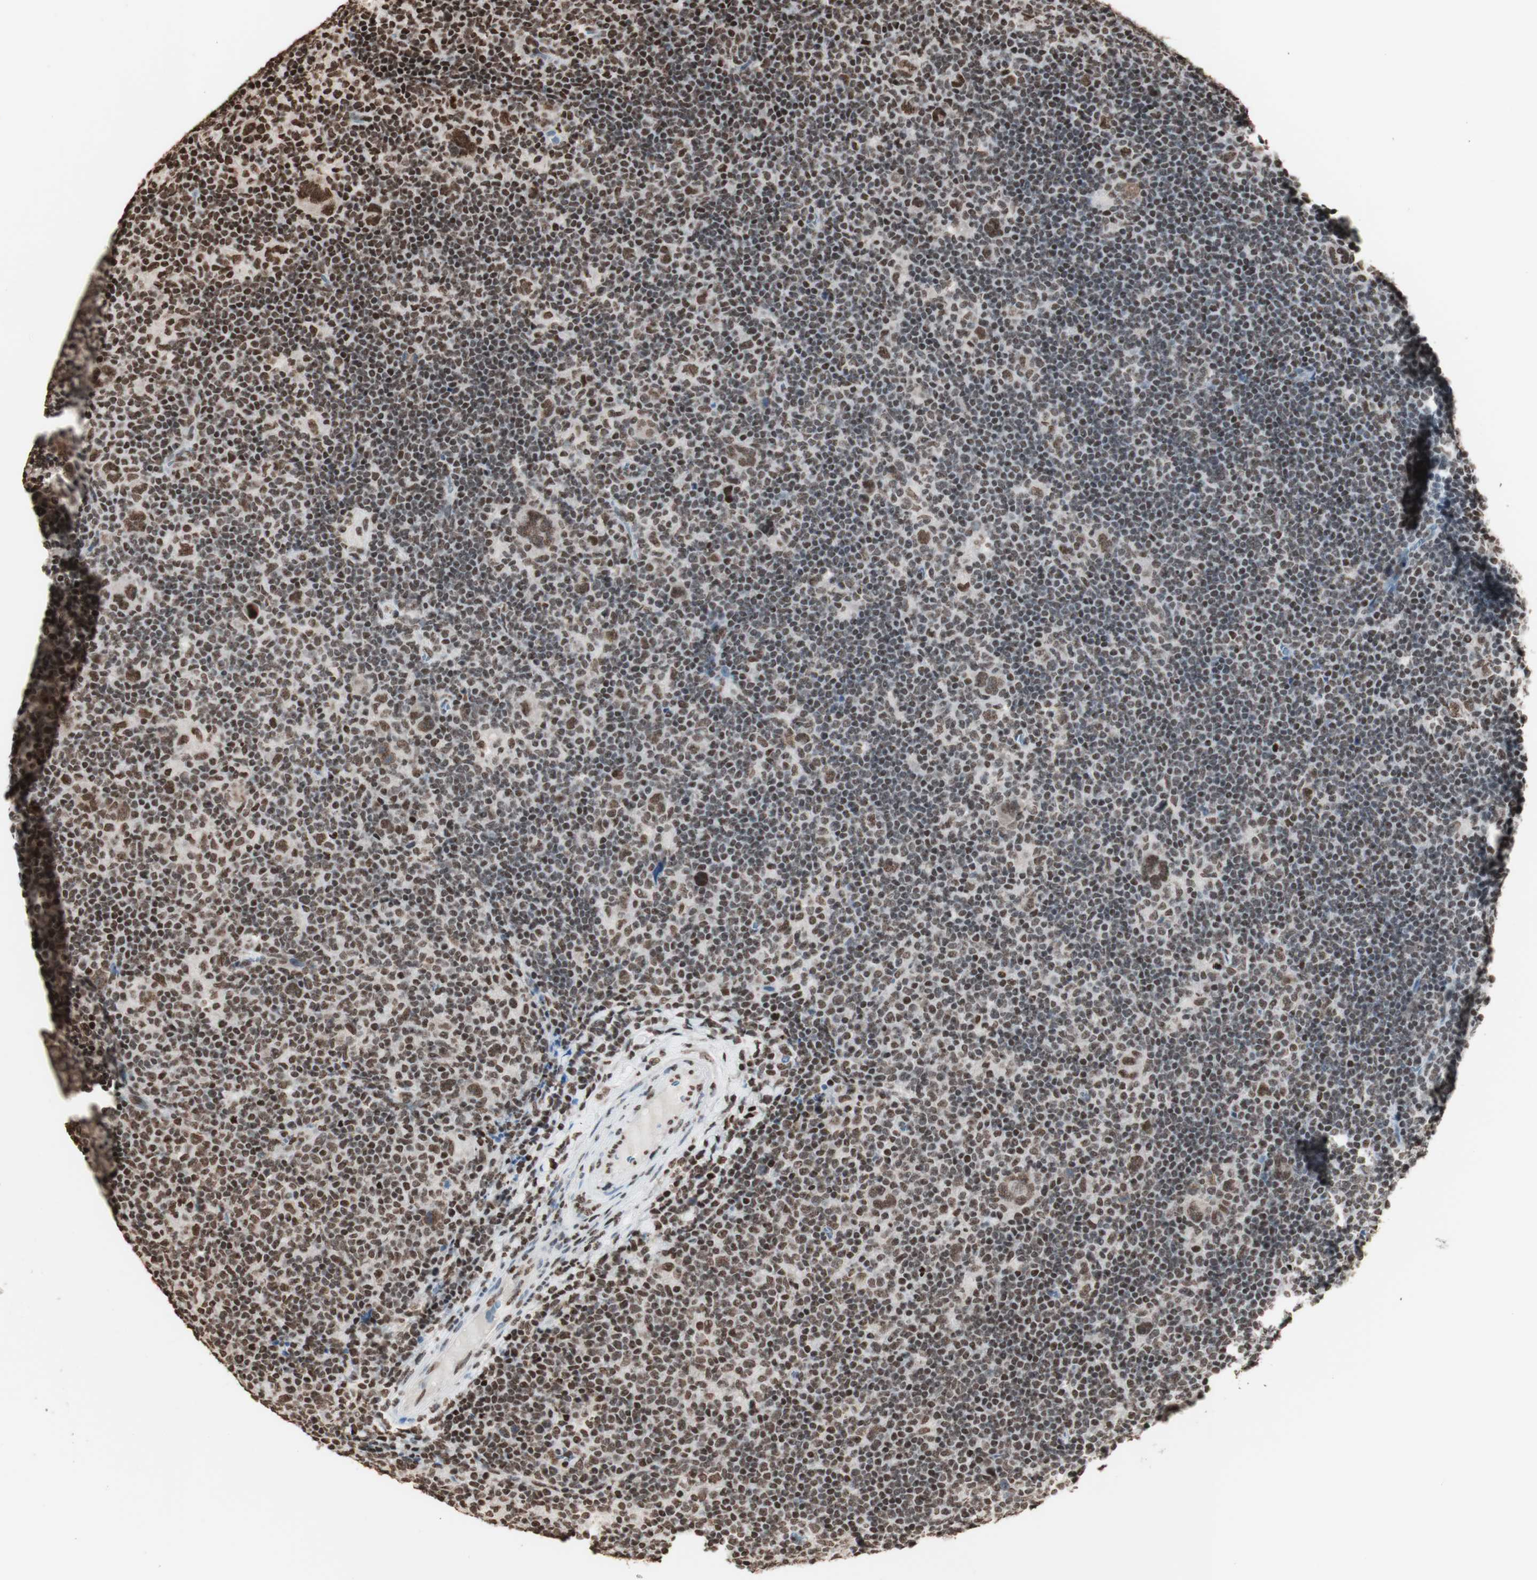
{"staining": {"intensity": "moderate", "quantity": ">75%", "location": "nuclear"}, "tissue": "lymphoma", "cell_type": "Tumor cells", "image_type": "cancer", "snomed": [{"axis": "morphology", "description": "Hodgkin's disease, NOS"}, {"axis": "topography", "description": "Lymph node"}], "caption": "Hodgkin's disease tissue exhibits moderate nuclear staining in about >75% of tumor cells", "gene": "HNRNPA2B1", "patient": {"sex": "female", "age": 57}}